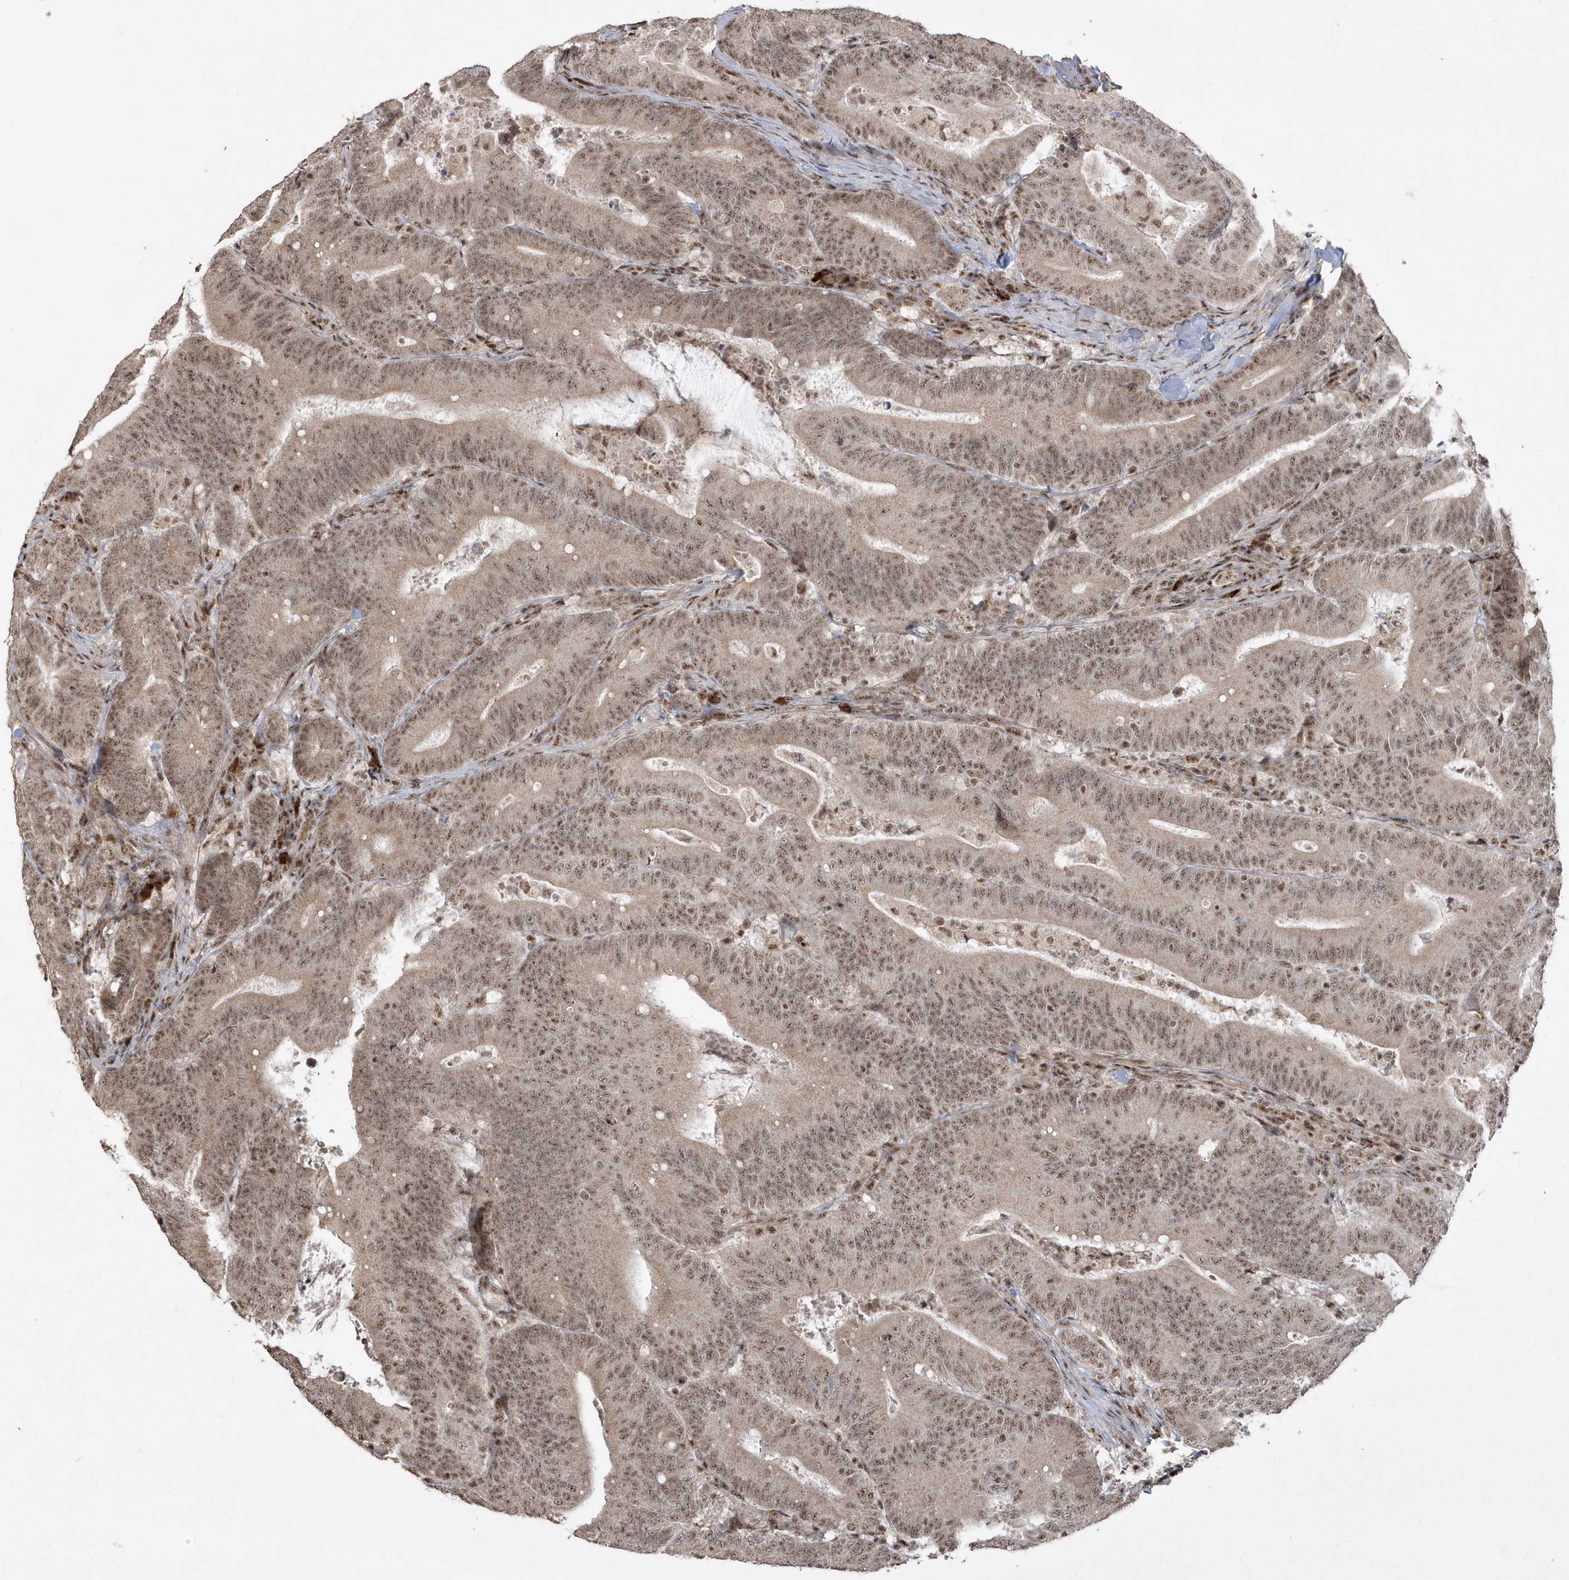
{"staining": {"intensity": "moderate", "quantity": ">75%", "location": "nuclear"}, "tissue": "colorectal cancer", "cell_type": "Tumor cells", "image_type": "cancer", "snomed": [{"axis": "morphology", "description": "Adenocarcinoma, NOS"}, {"axis": "topography", "description": "Colon"}], "caption": "The photomicrograph exhibits staining of adenocarcinoma (colorectal), revealing moderate nuclear protein expression (brown color) within tumor cells.", "gene": "POLR3B", "patient": {"sex": "female", "age": 66}}